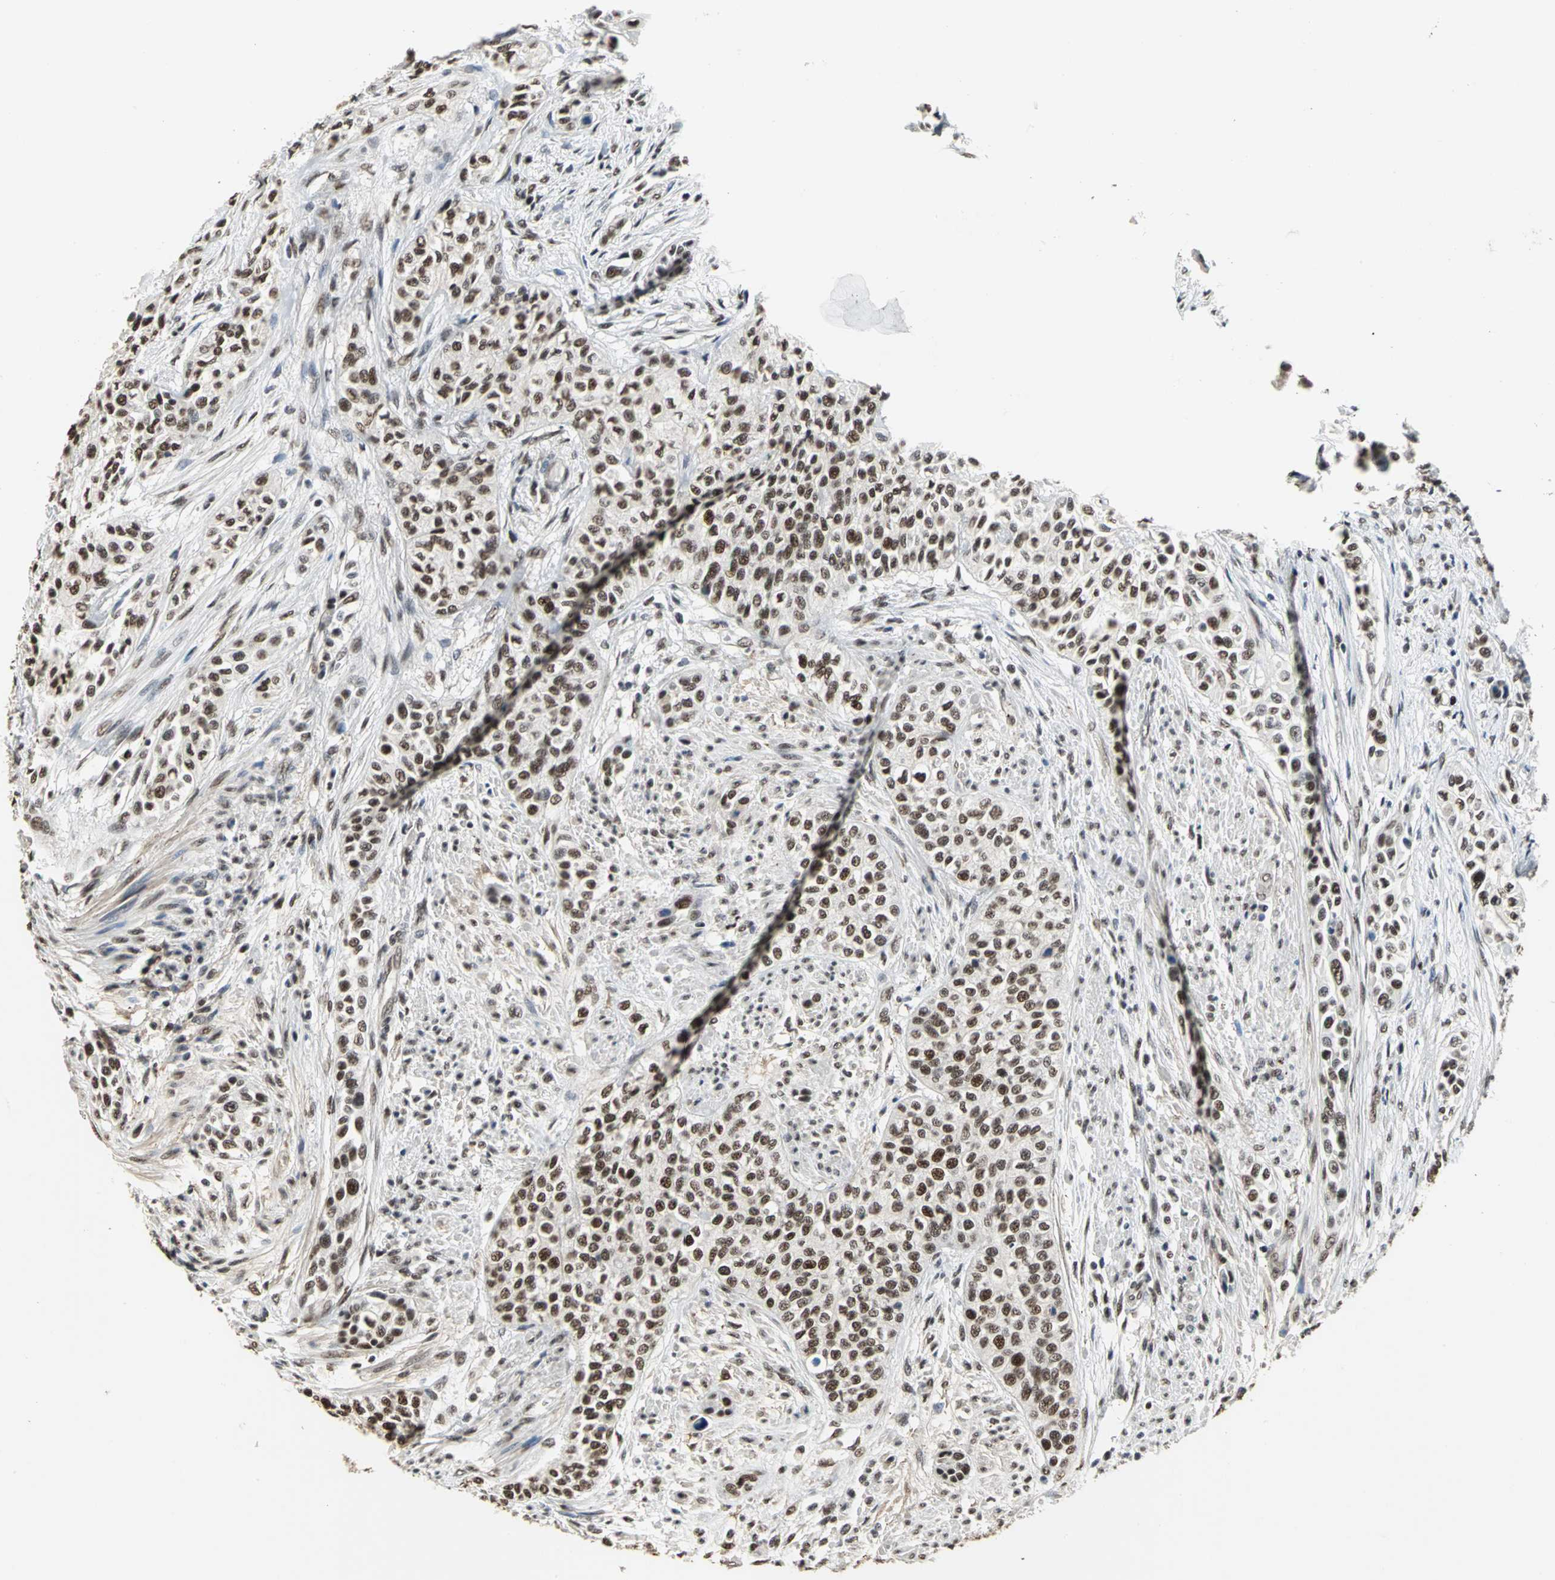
{"staining": {"intensity": "strong", "quantity": ">75%", "location": "nuclear"}, "tissue": "urothelial cancer", "cell_type": "Tumor cells", "image_type": "cancer", "snomed": [{"axis": "morphology", "description": "Urothelial carcinoma, High grade"}, {"axis": "topography", "description": "Urinary bladder"}], "caption": "High-magnification brightfield microscopy of urothelial cancer stained with DAB (3,3'-diaminobenzidine) (brown) and counterstained with hematoxylin (blue). tumor cells exhibit strong nuclear expression is present in approximately>75% of cells. (Brightfield microscopy of DAB IHC at high magnification).", "gene": "CCDC88C", "patient": {"sex": "male", "age": 74}}